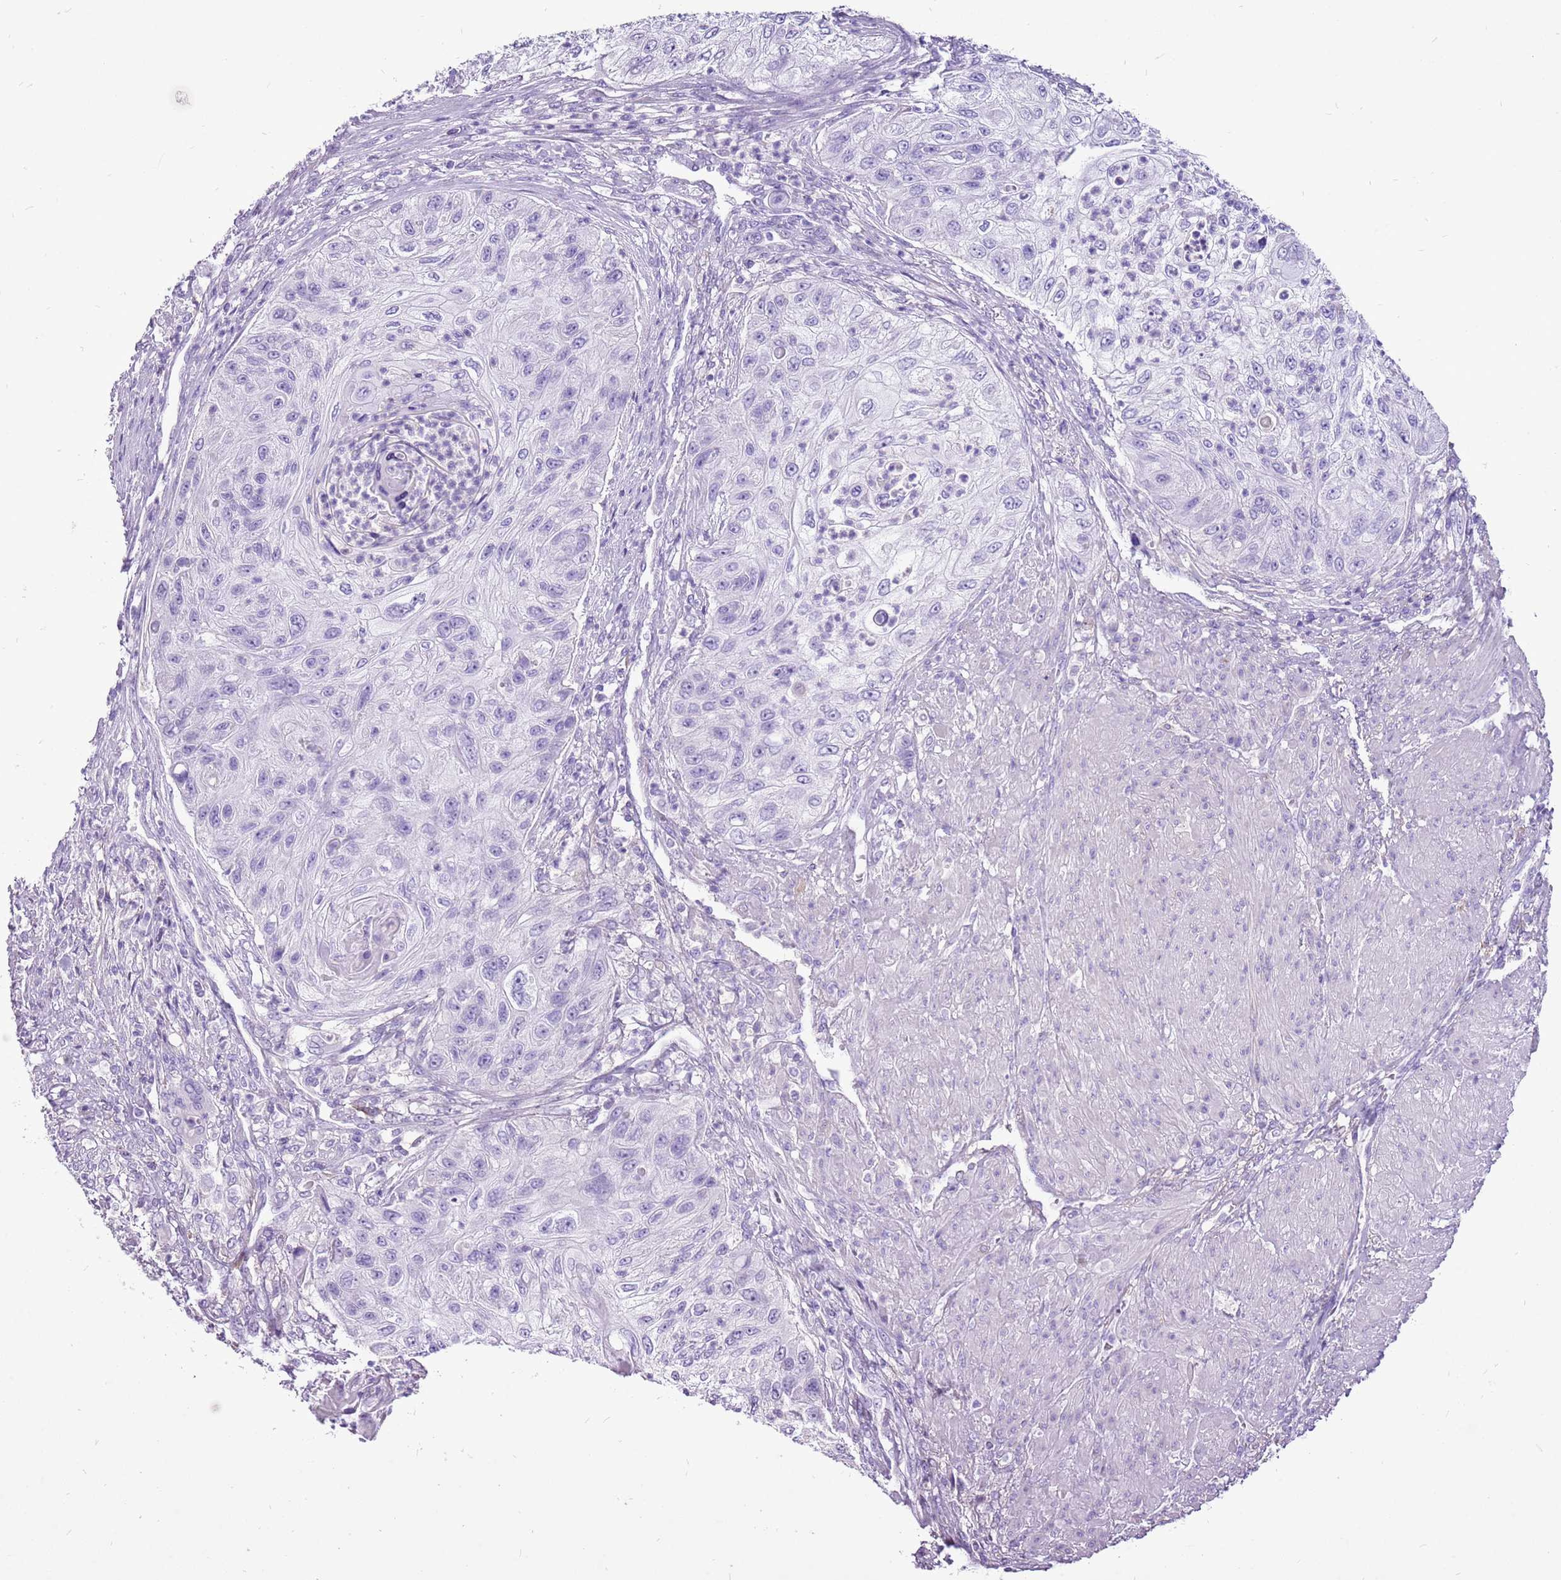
{"staining": {"intensity": "negative", "quantity": "none", "location": "none"}, "tissue": "urothelial cancer", "cell_type": "Tumor cells", "image_type": "cancer", "snomed": [{"axis": "morphology", "description": "Urothelial carcinoma, High grade"}, {"axis": "topography", "description": "Urinary bladder"}], "caption": "An IHC photomicrograph of high-grade urothelial carcinoma is shown. There is no staining in tumor cells of high-grade urothelial carcinoma.", "gene": "ACSS3", "patient": {"sex": "female", "age": 60}}